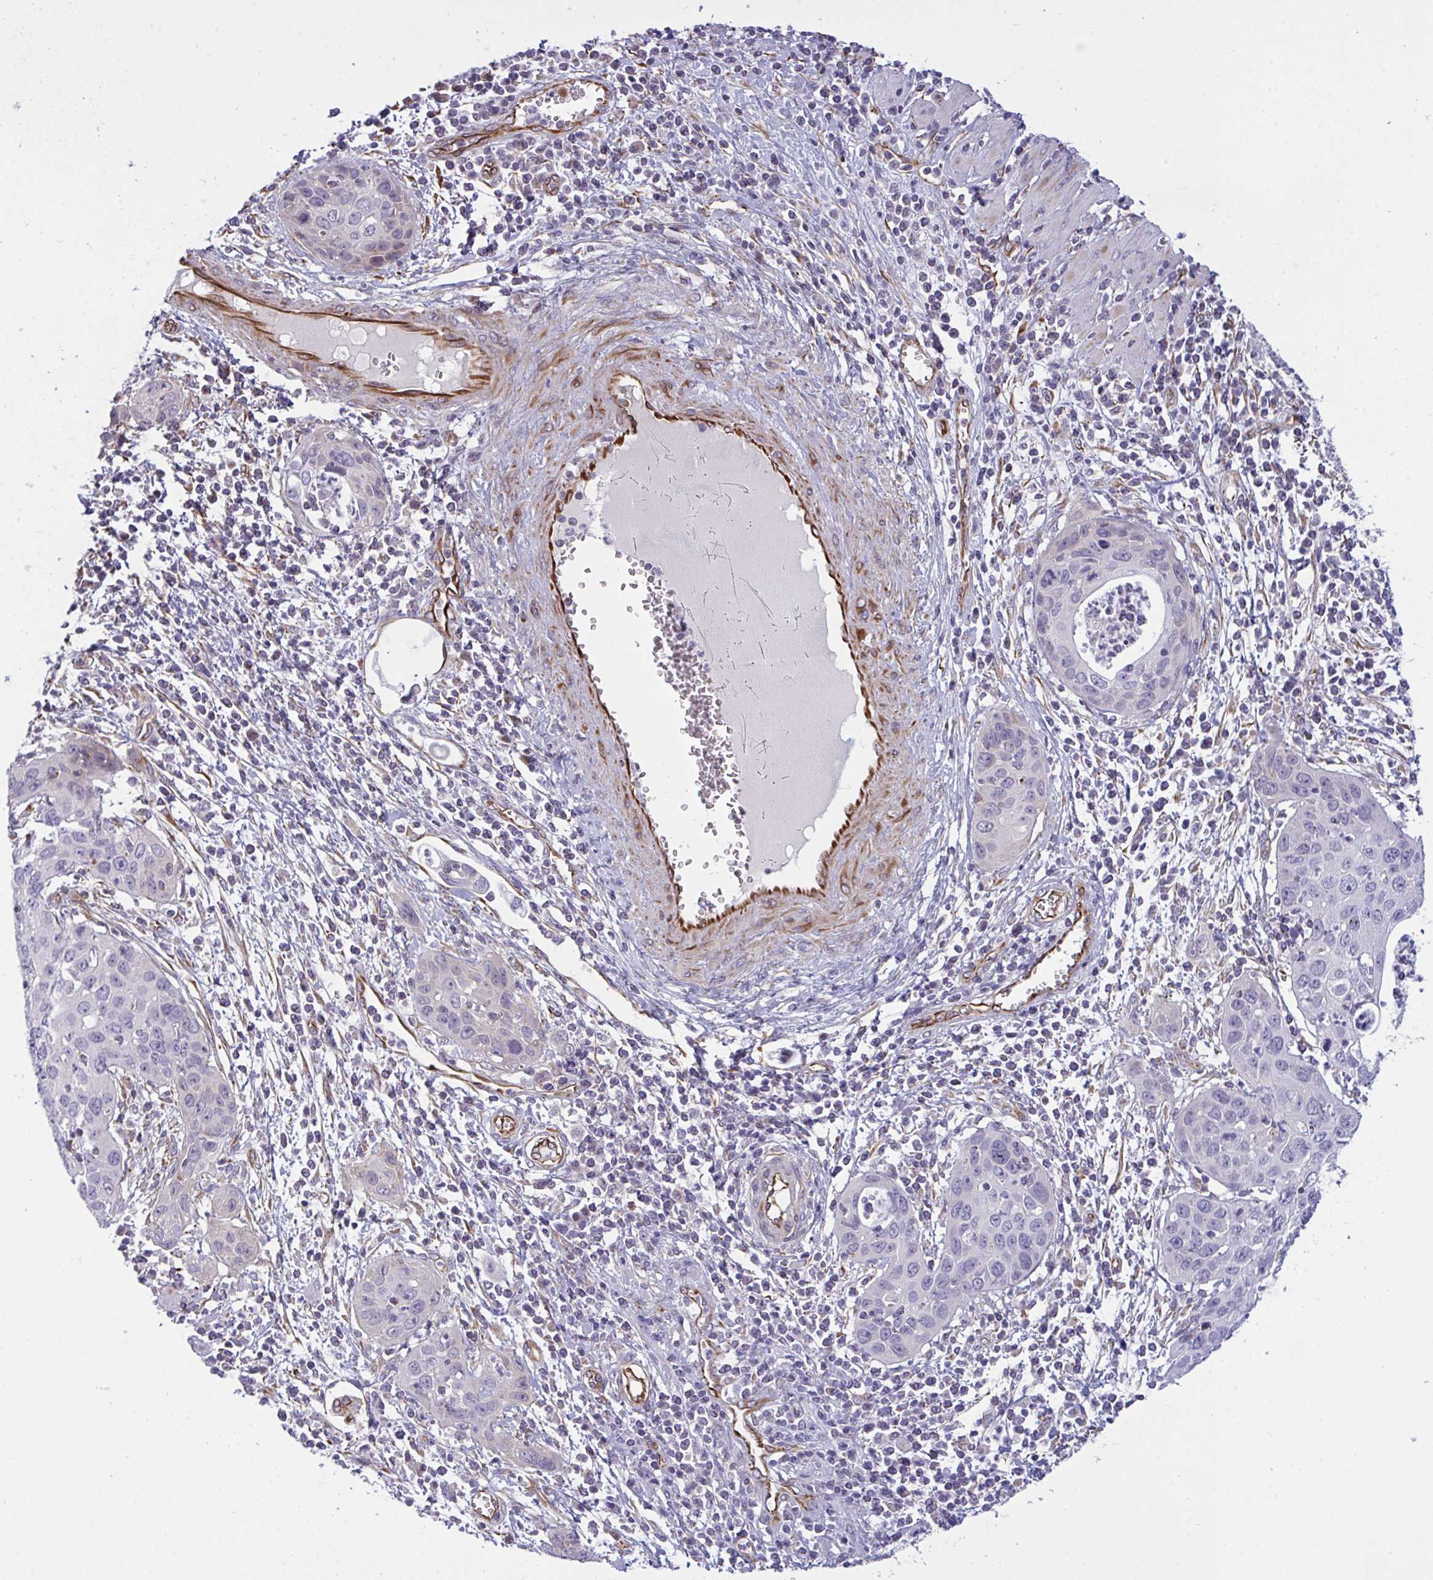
{"staining": {"intensity": "negative", "quantity": "none", "location": "none"}, "tissue": "cervical cancer", "cell_type": "Tumor cells", "image_type": "cancer", "snomed": [{"axis": "morphology", "description": "Squamous cell carcinoma, NOS"}, {"axis": "topography", "description": "Cervix"}], "caption": "DAB (3,3'-diaminobenzidine) immunohistochemical staining of cervical cancer demonstrates no significant staining in tumor cells.", "gene": "DCBLD1", "patient": {"sex": "female", "age": 36}}